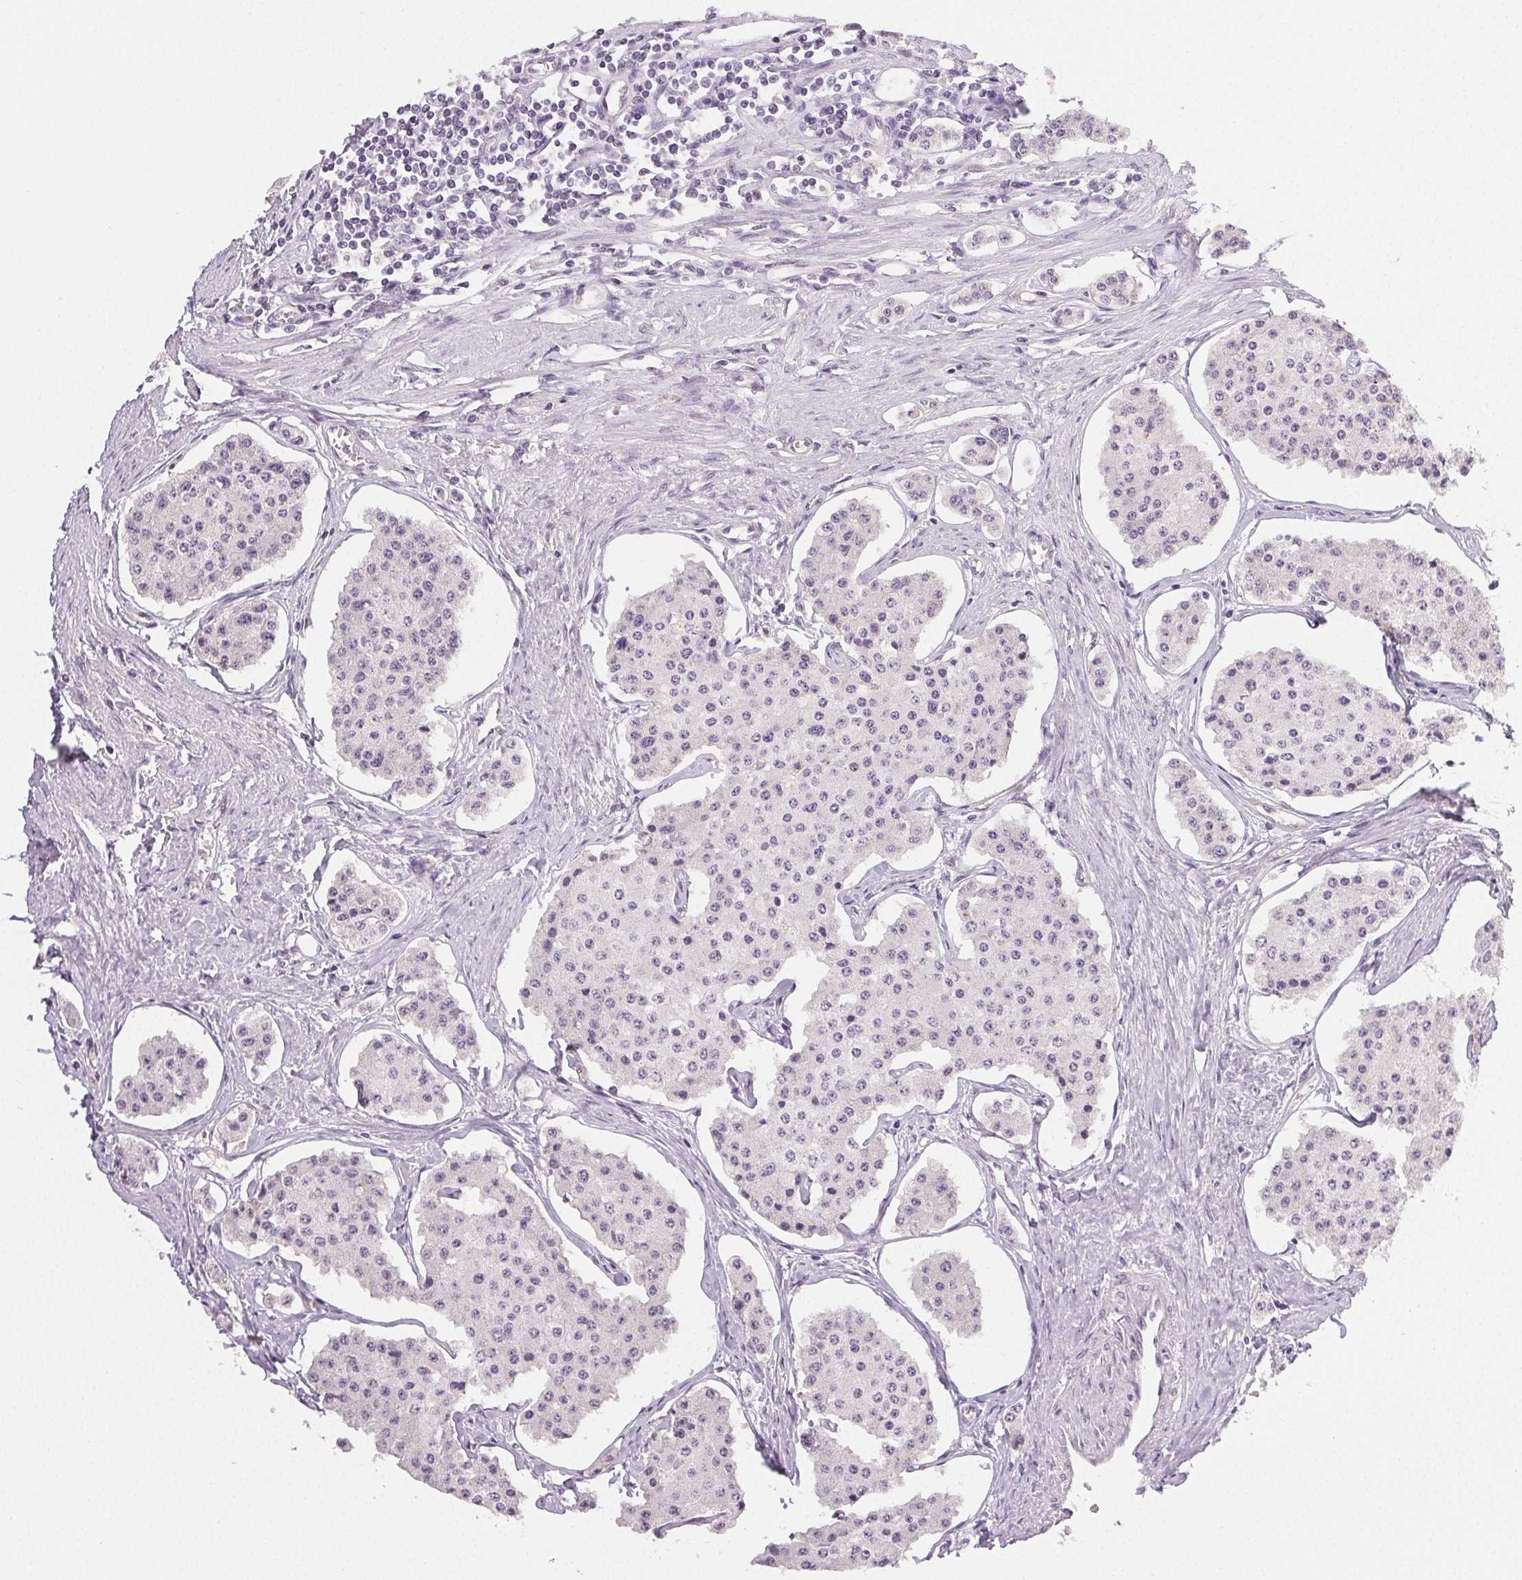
{"staining": {"intensity": "negative", "quantity": "none", "location": "none"}, "tissue": "carcinoid", "cell_type": "Tumor cells", "image_type": "cancer", "snomed": [{"axis": "morphology", "description": "Carcinoid, malignant, NOS"}, {"axis": "topography", "description": "Small intestine"}], "caption": "This is a image of immunohistochemistry staining of carcinoid, which shows no staining in tumor cells.", "gene": "PLCB1", "patient": {"sex": "female", "age": 65}}